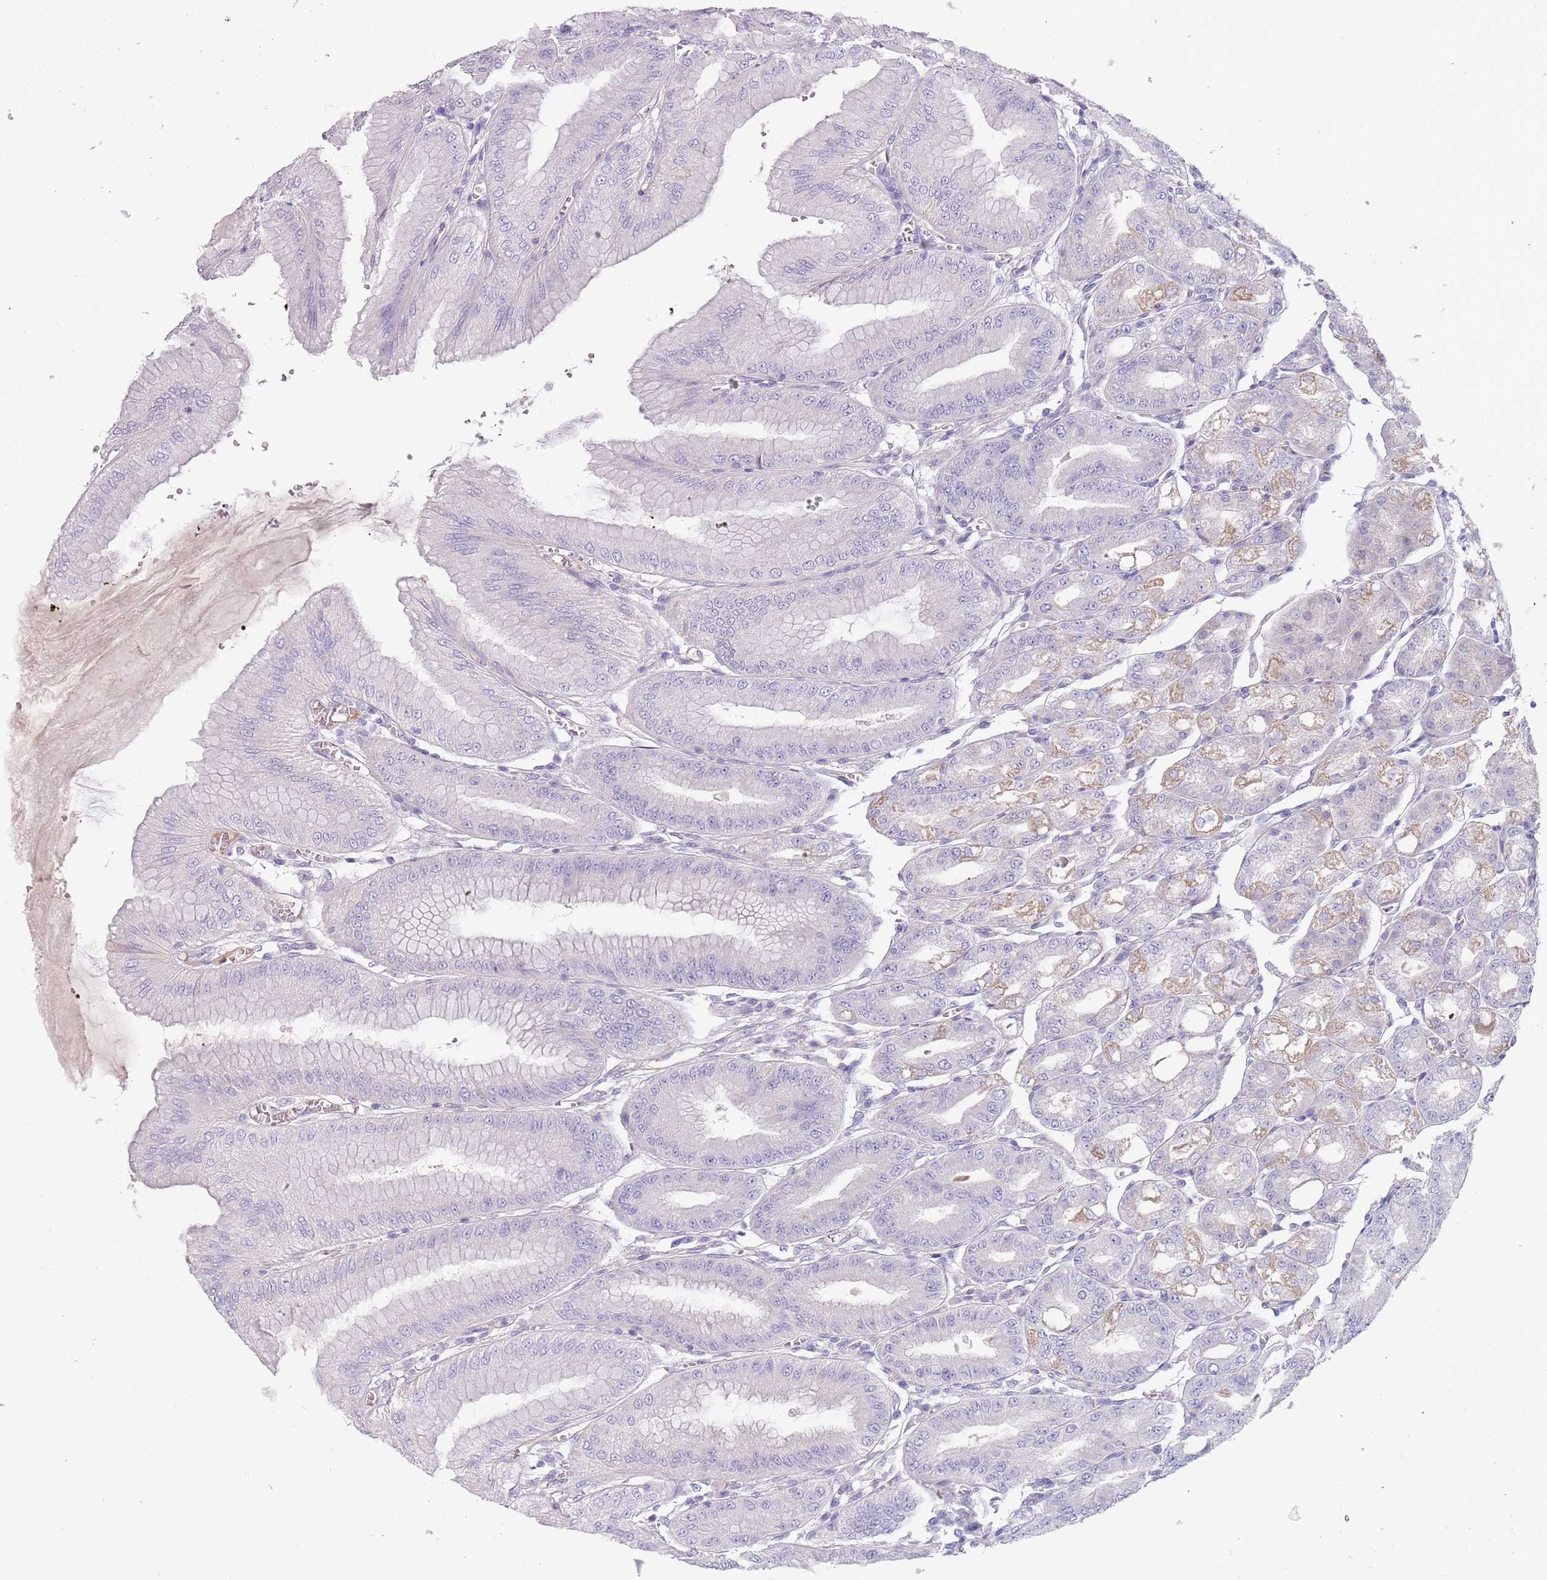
{"staining": {"intensity": "moderate", "quantity": "<25%", "location": "cytoplasmic/membranous"}, "tissue": "stomach", "cell_type": "Glandular cells", "image_type": "normal", "snomed": [{"axis": "morphology", "description": "Normal tissue, NOS"}, {"axis": "topography", "description": "Stomach, lower"}], "caption": "This is an image of immunohistochemistry staining of benign stomach, which shows moderate staining in the cytoplasmic/membranous of glandular cells.", "gene": "DDX4", "patient": {"sex": "male", "age": 71}}